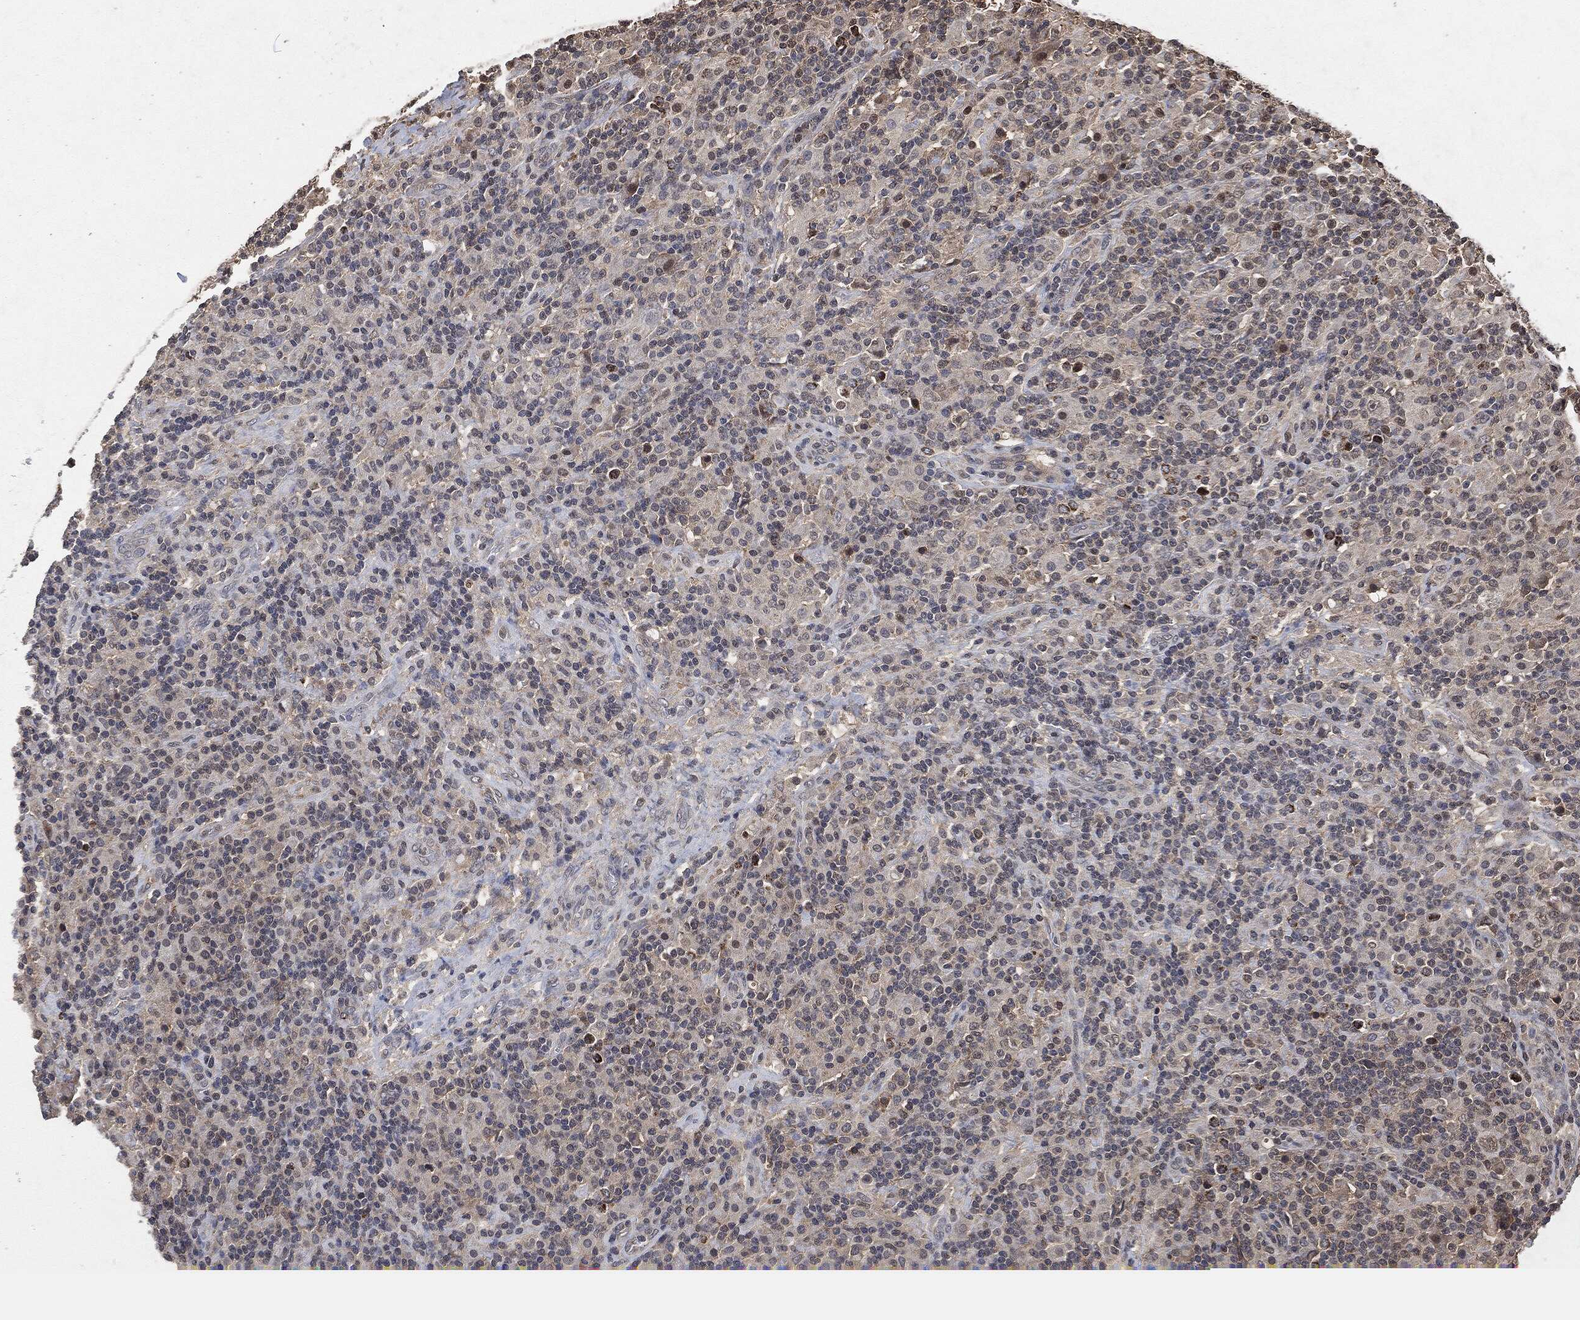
{"staining": {"intensity": "weak", "quantity": "25%-75%", "location": "nuclear"}, "tissue": "lymphoma", "cell_type": "Tumor cells", "image_type": "cancer", "snomed": [{"axis": "morphology", "description": "Hodgkin's disease, NOS"}, {"axis": "topography", "description": "Lymph node"}], "caption": "Weak nuclear staining is seen in about 25%-75% of tumor cells in Hodgkin's disease.", "gene": "SNAI1", "patient": {"sex": "male", "age": 70}}